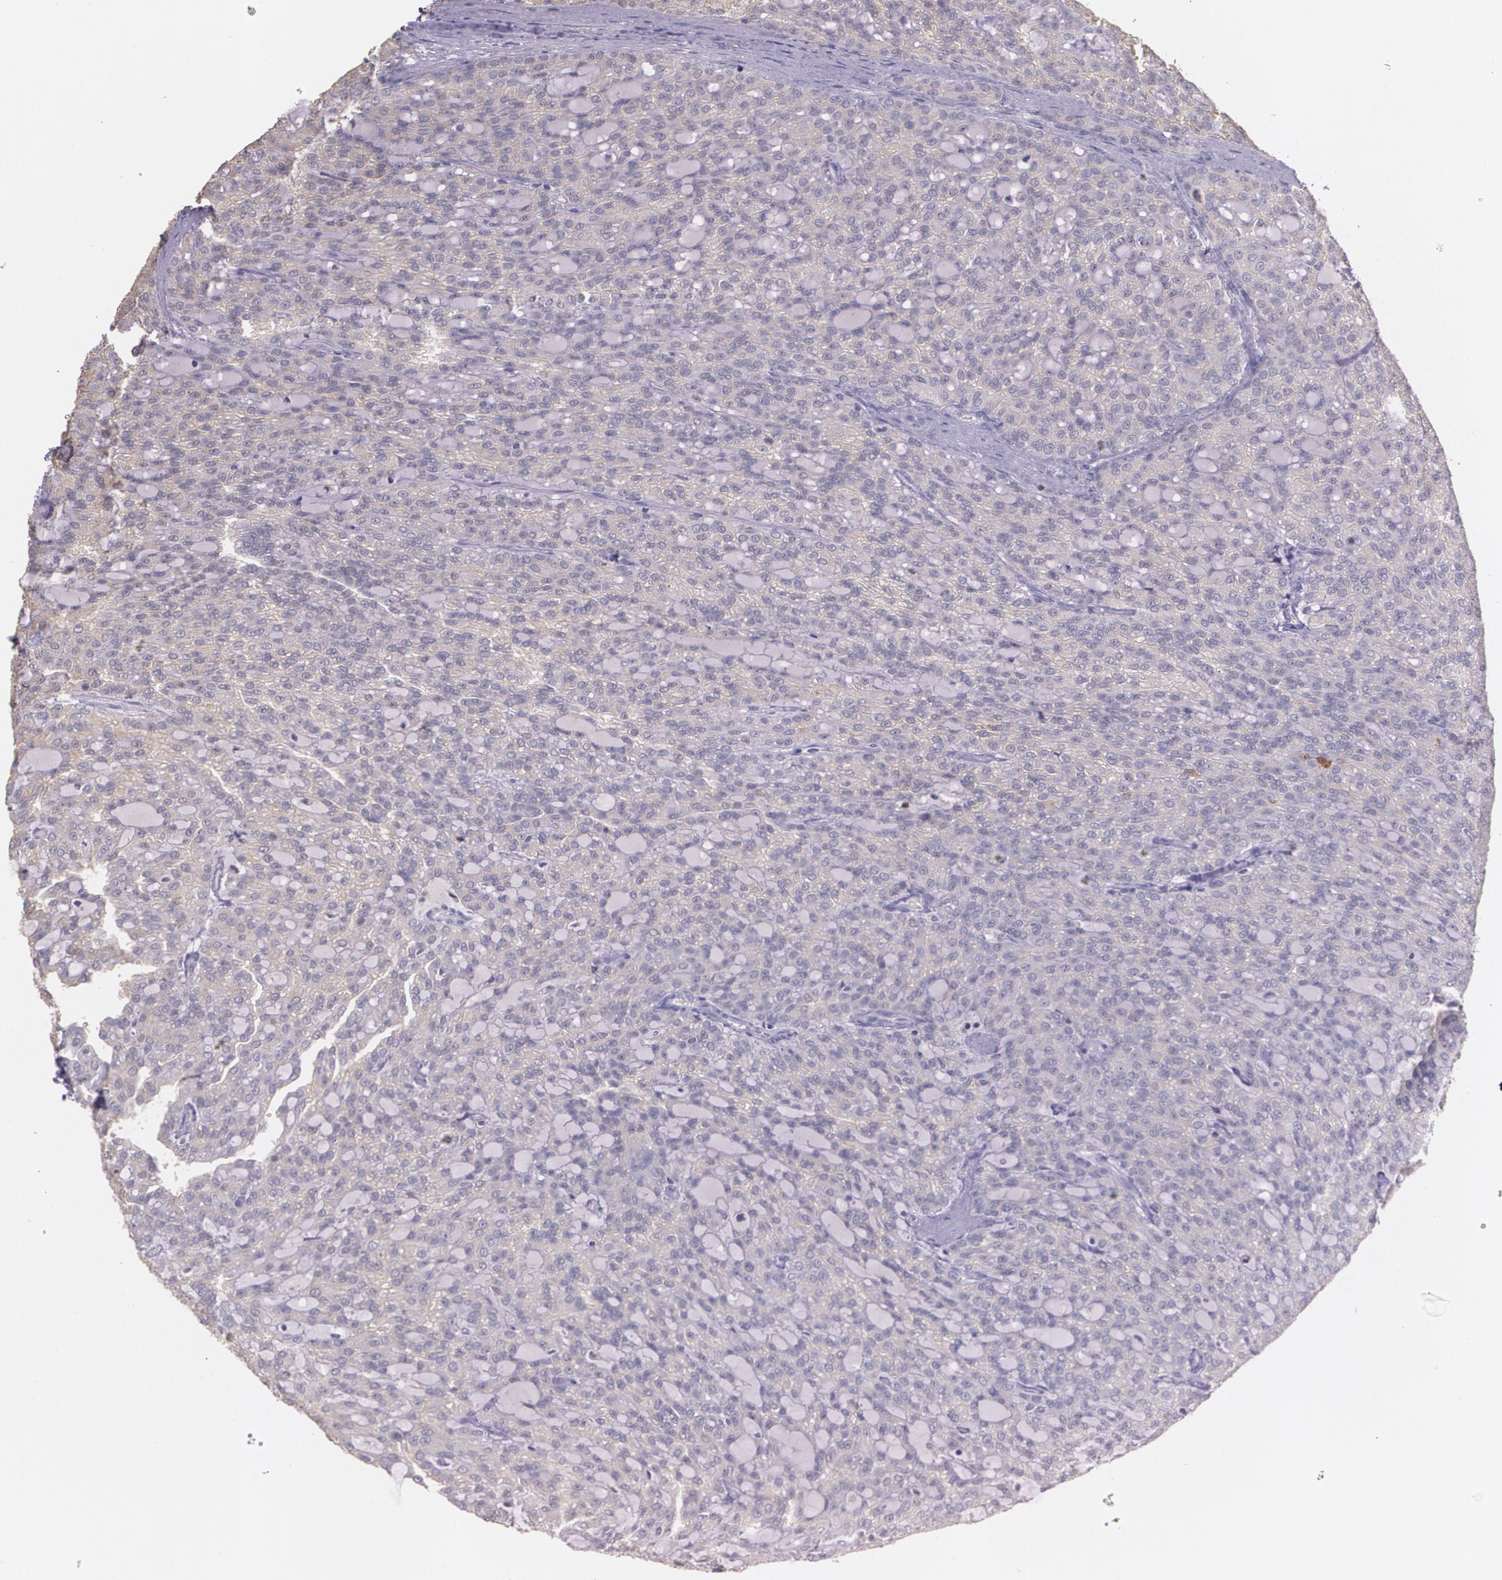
{"staining": {"intensity": "weak", "quantity": ">75%", "location": "cytoplasmic/membranous"}, "tissue": "renal cancer", "cell_type": "Tumor cells", "image_type": "cancer", "snomed": [{"axis": "morphology", "description": "Adenocarcinoma, NOS"}, {"axis": "topography", "description": "Kidney"}], "caption": "Renal cancer (adenocarcinoma) stained for a protein displays weak cytoplasmic/membranous positivity in tumor cells.", "gene": "TM4SF1", "patient": {"sex": "male", "age": 63}}